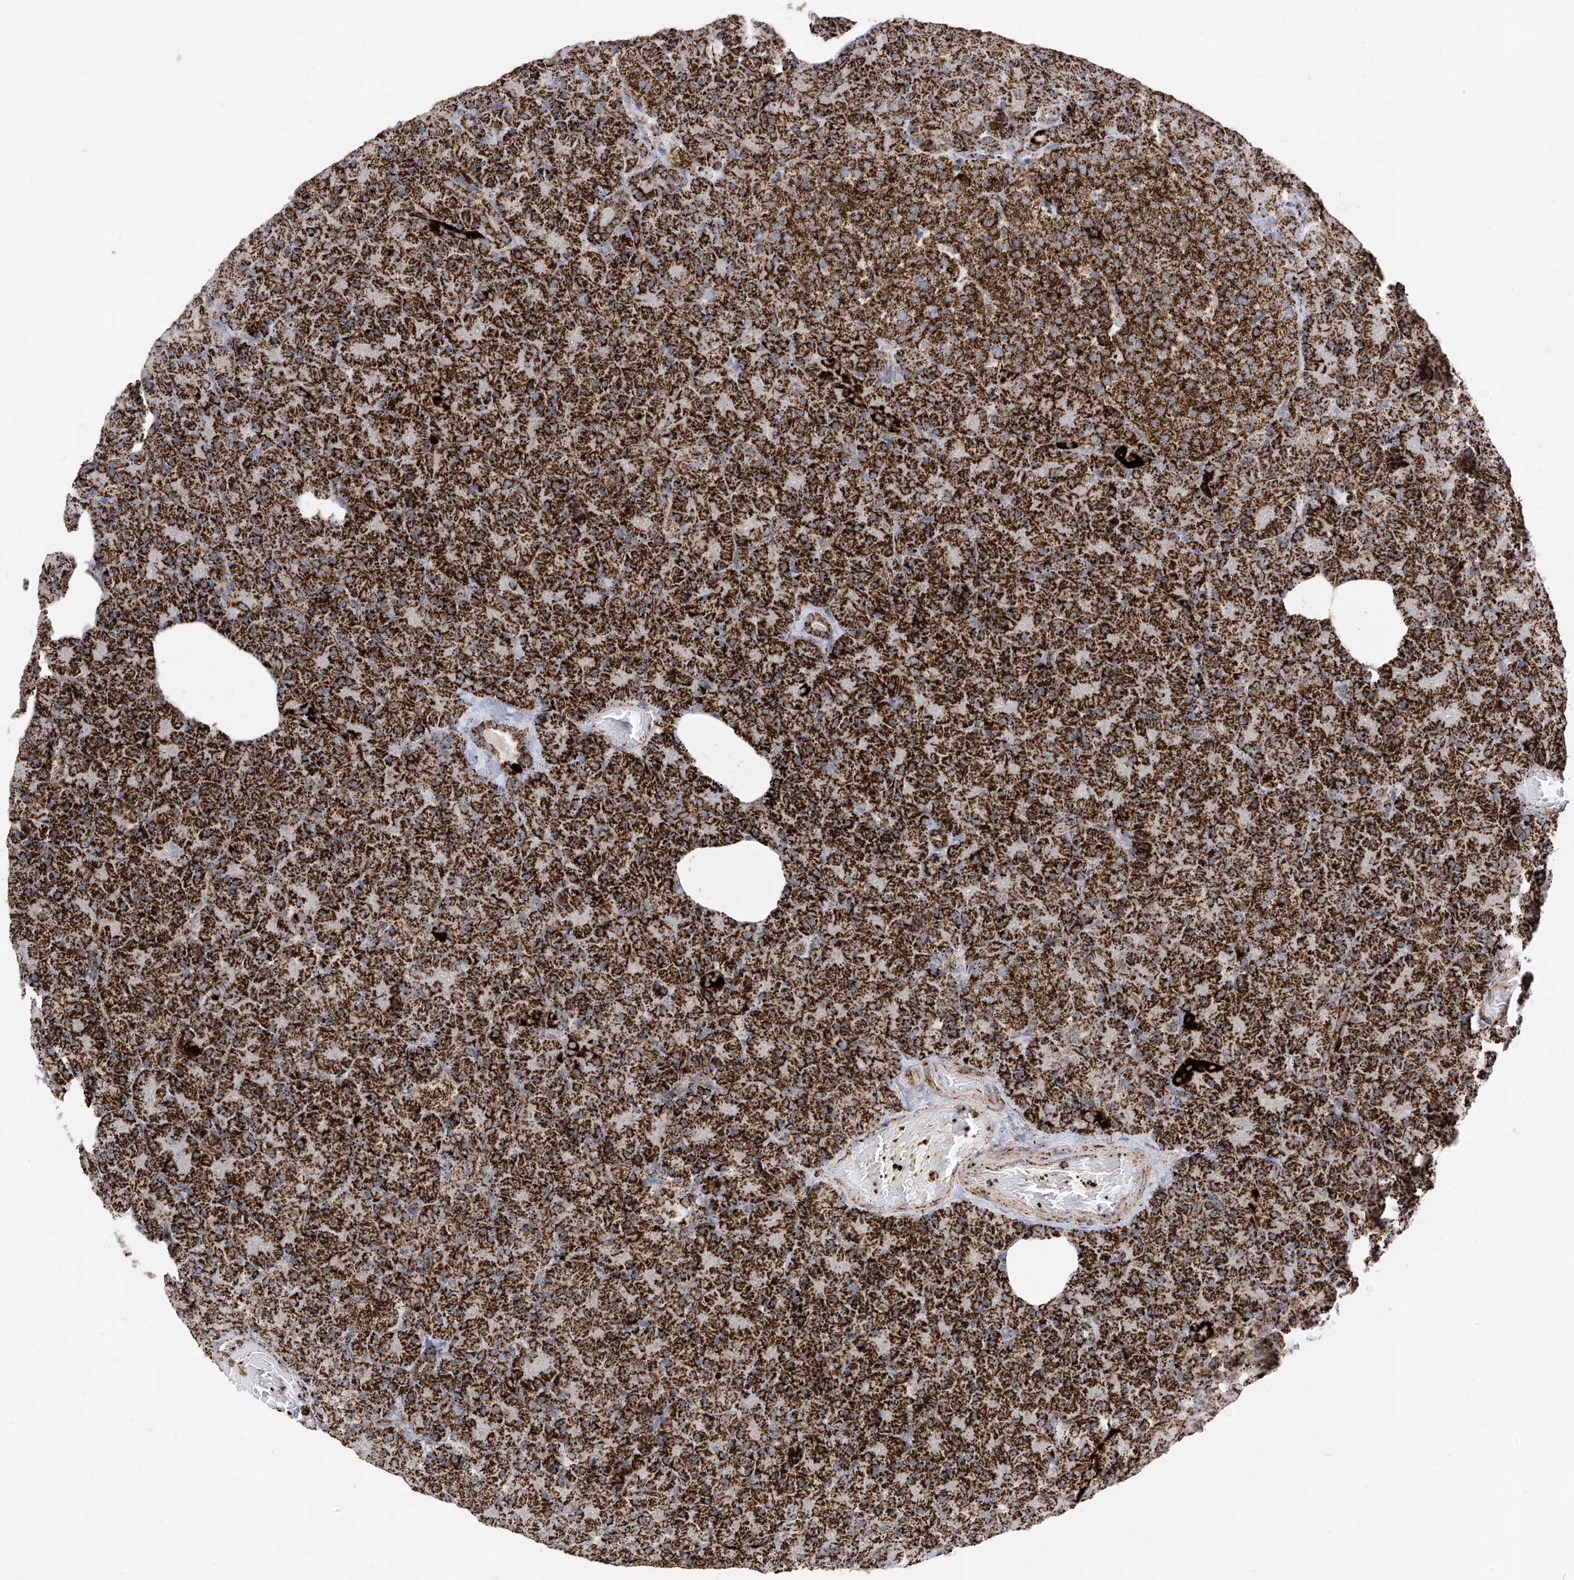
{"staining": {"intensity": "strong", "quantity": ">75%", "location": "cytoplasmic/membranous"}, "tissue": "pancreas", "cell_type": "Exocrine glandular cells", "image_type": "normal", "snomed": [{"axis": "morphology", "description": "Normal tissue, NOS"}, {"axis": "topography", "description": "Pancreas"}], "caption": "Immunohistochemical staining of benign human pancreas reveals strong cytoplasmic/membranous protein expression in approximately >75% of exocrine glandular cells. The protein is stained brown, and the nuclei are stained in blue (DAB (3,3'-diaminobenzidine) IHC with brightfield microscopy, high magnification).", "gene": "COX5B", "patient": {"sex": "female", "age": 43}}